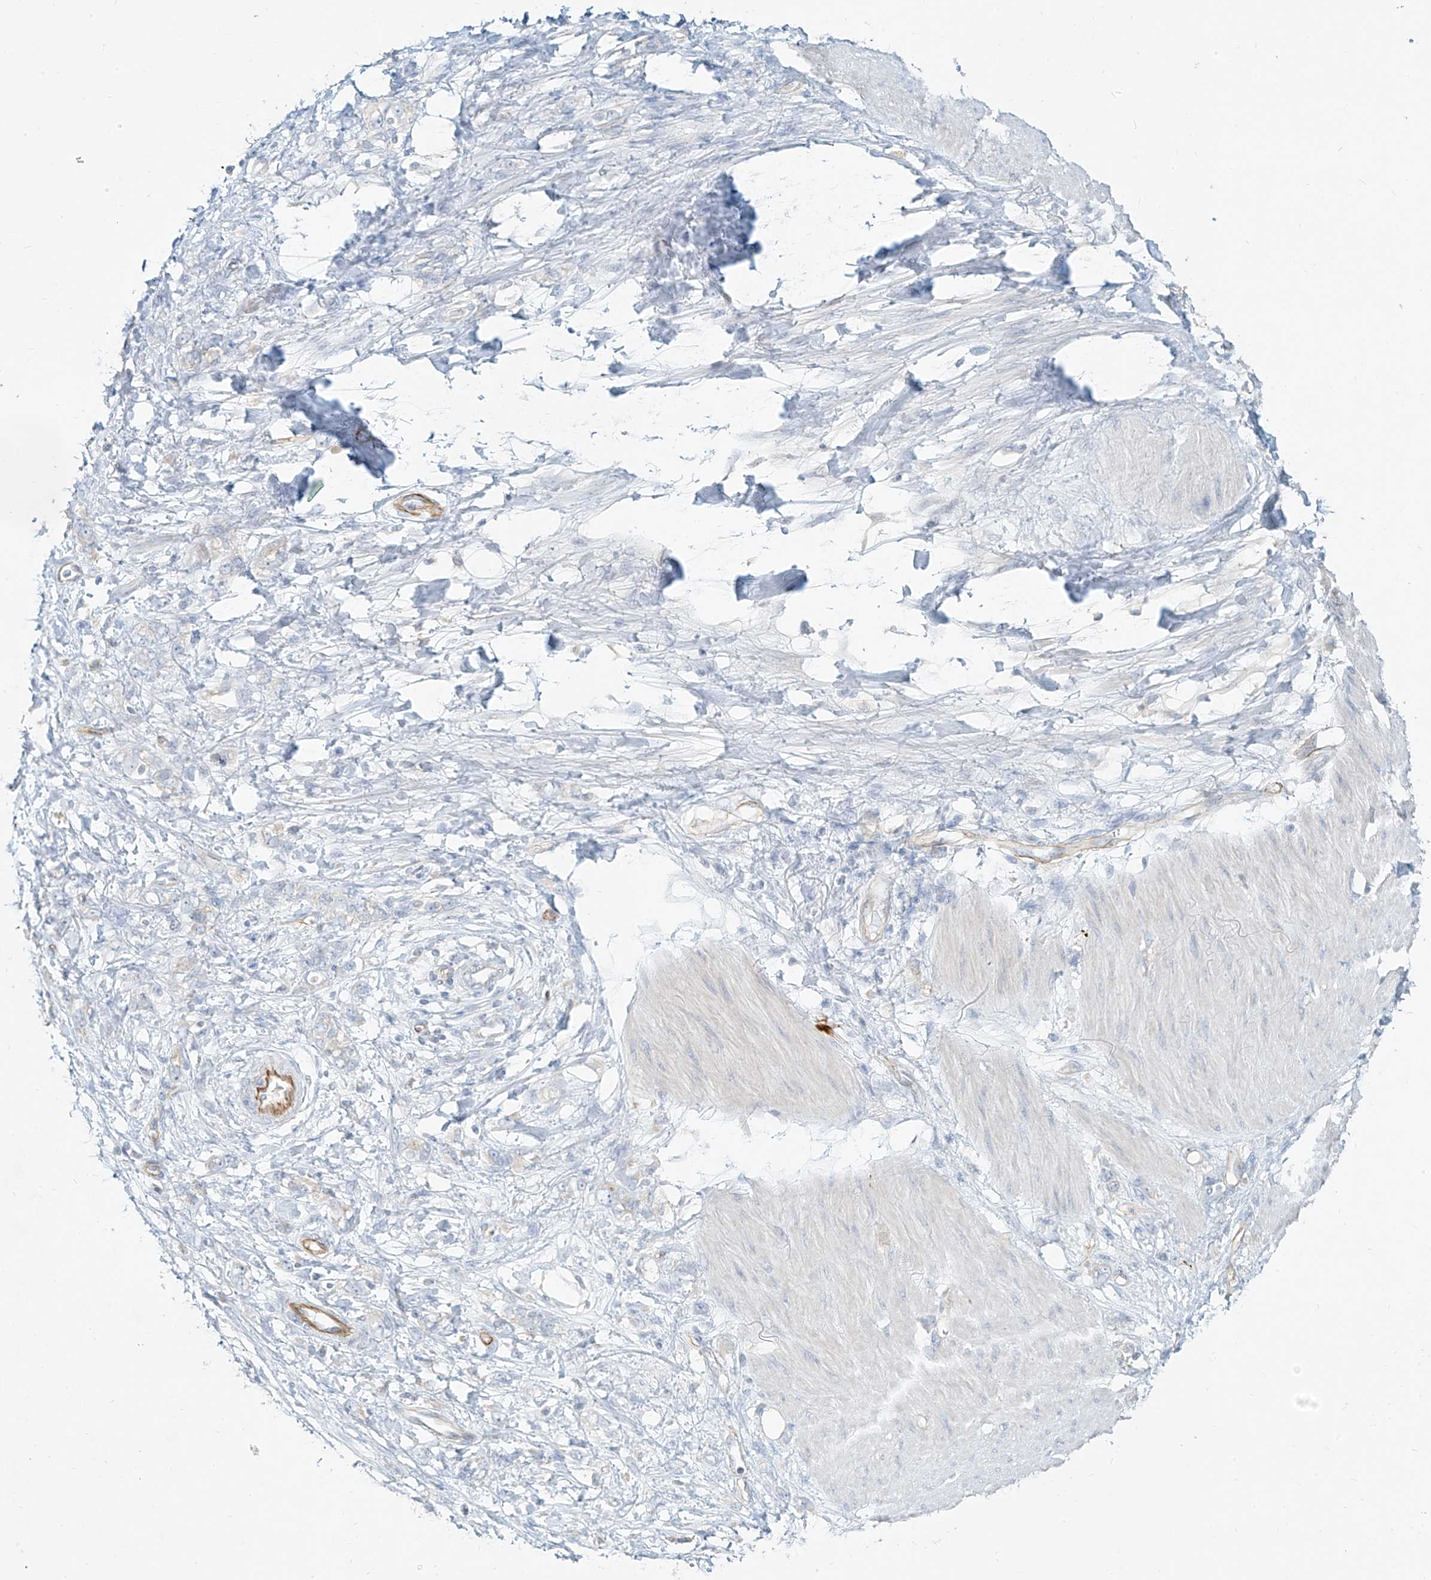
{"staining": {"intensity": "negative", "quantity": "none", "location": "none"}, "tissue": "stomach cancer", "cell_type": "Tumor cells", "image_type": "cancer", "snomed": [{"axis": "morphology", "description": "Adenocarcinoma, NOS"}, {"axis": "topography", "description": "Stomach"}], "caption": "Immunohistochemistry (IHC) micrograph of neoplastic tissue: human adenocarcinoma (stomach) stained with DAB (3,3'-diaminobenzidine) displays no significant protein positivity in tumor cells.", "gene": "C2orf42", "patient": {"sex": "female", "age": 76}}